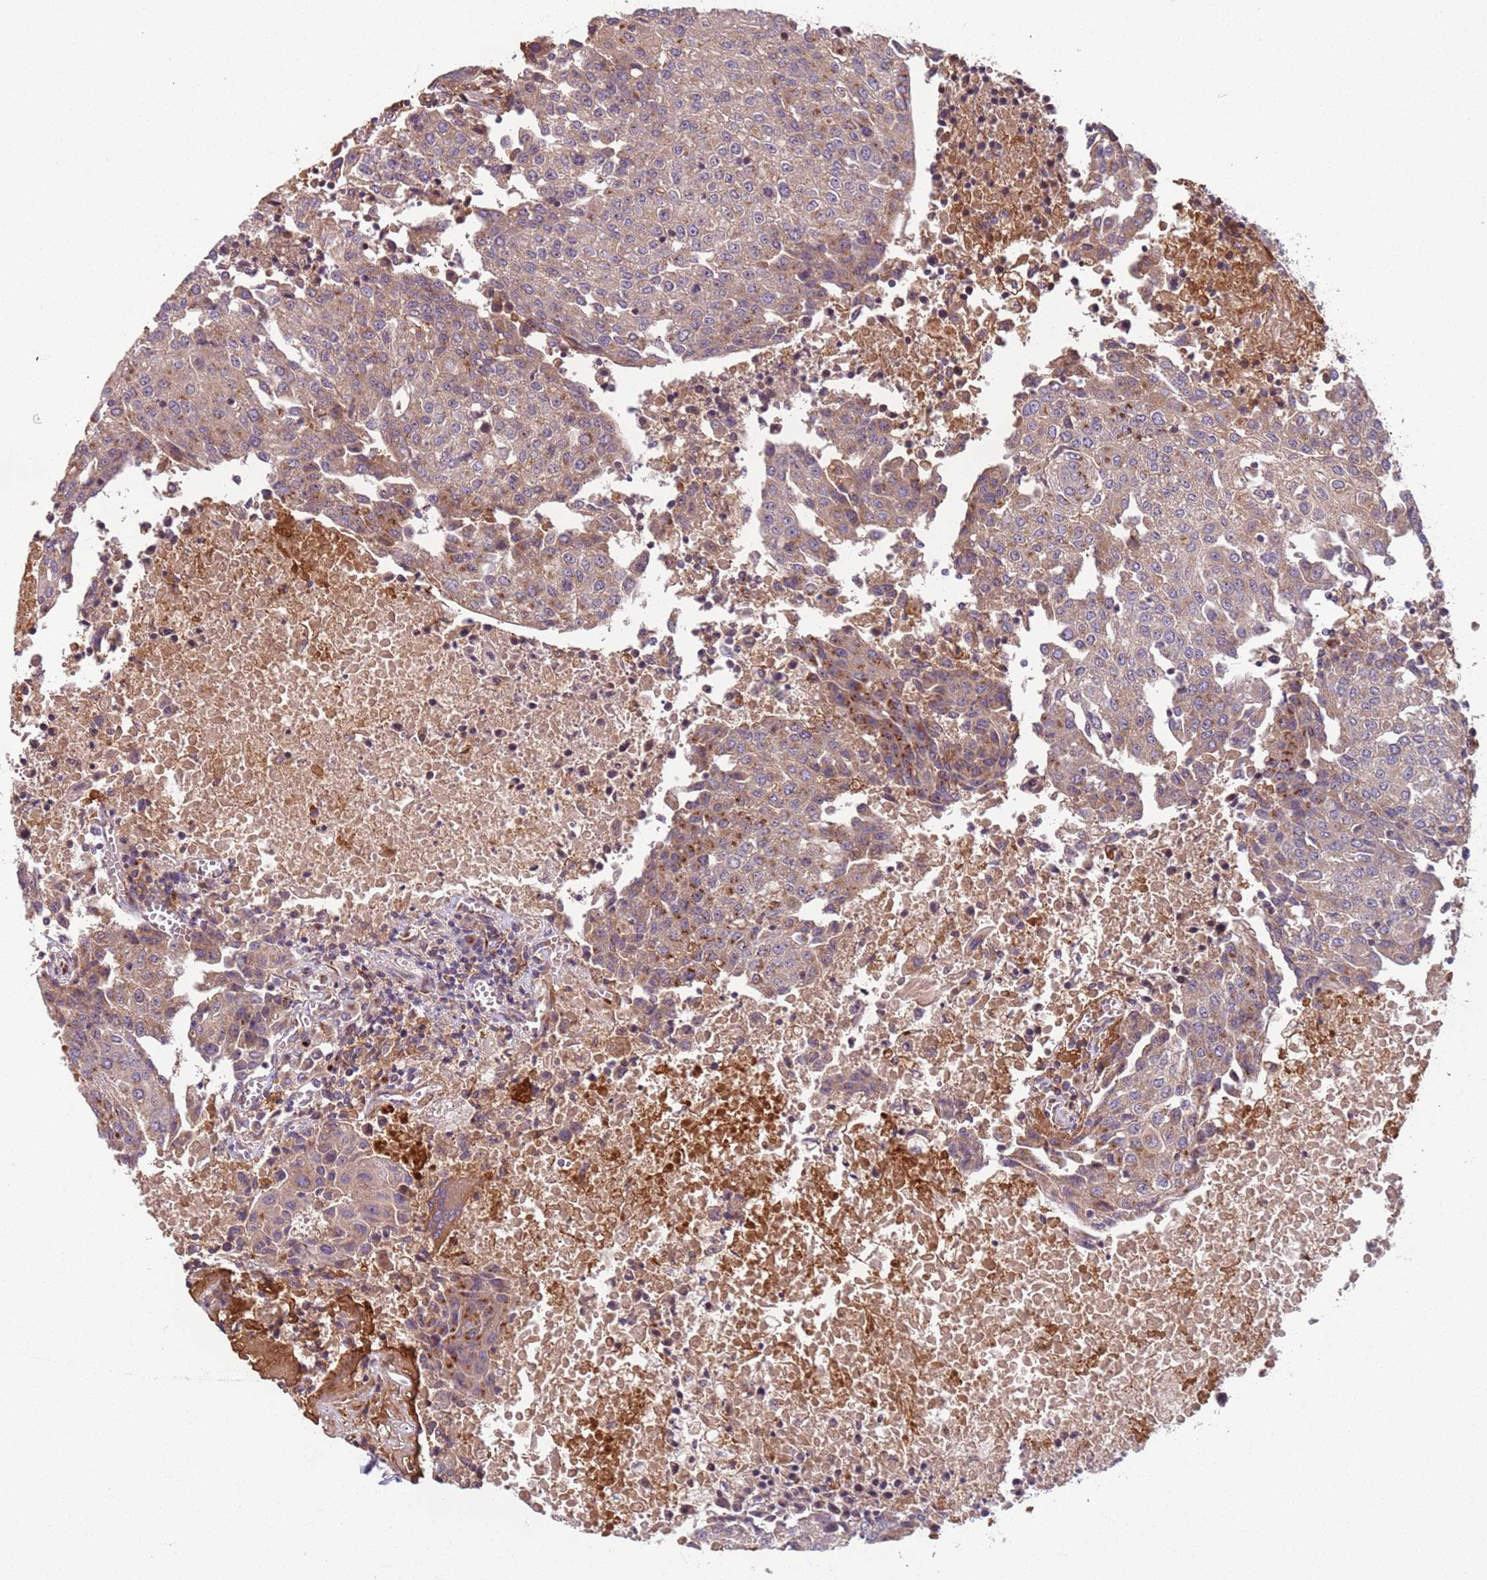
{"staining": {"intensity": "moderate", "quantity": ">75%", "location": "cytoplasmic/membranous"}, "tissue": "urothelial cancer", "cell_type": "Tumor cells", "image_type": "cancer", "snomed": [{"axis": "morphology", "description": "Urothelial carcinoma, High grade"}, {"axis": "topography", "description": "Urinary bladder"}], "caption": "This is an image of immunohistochemistry staining of urothelial cancer, which shows moderate positivity in the cytoplasmic/membranous of tumor cells.", "gene": "AKTIP", "patient": {"sex": "female", "age": 85}}